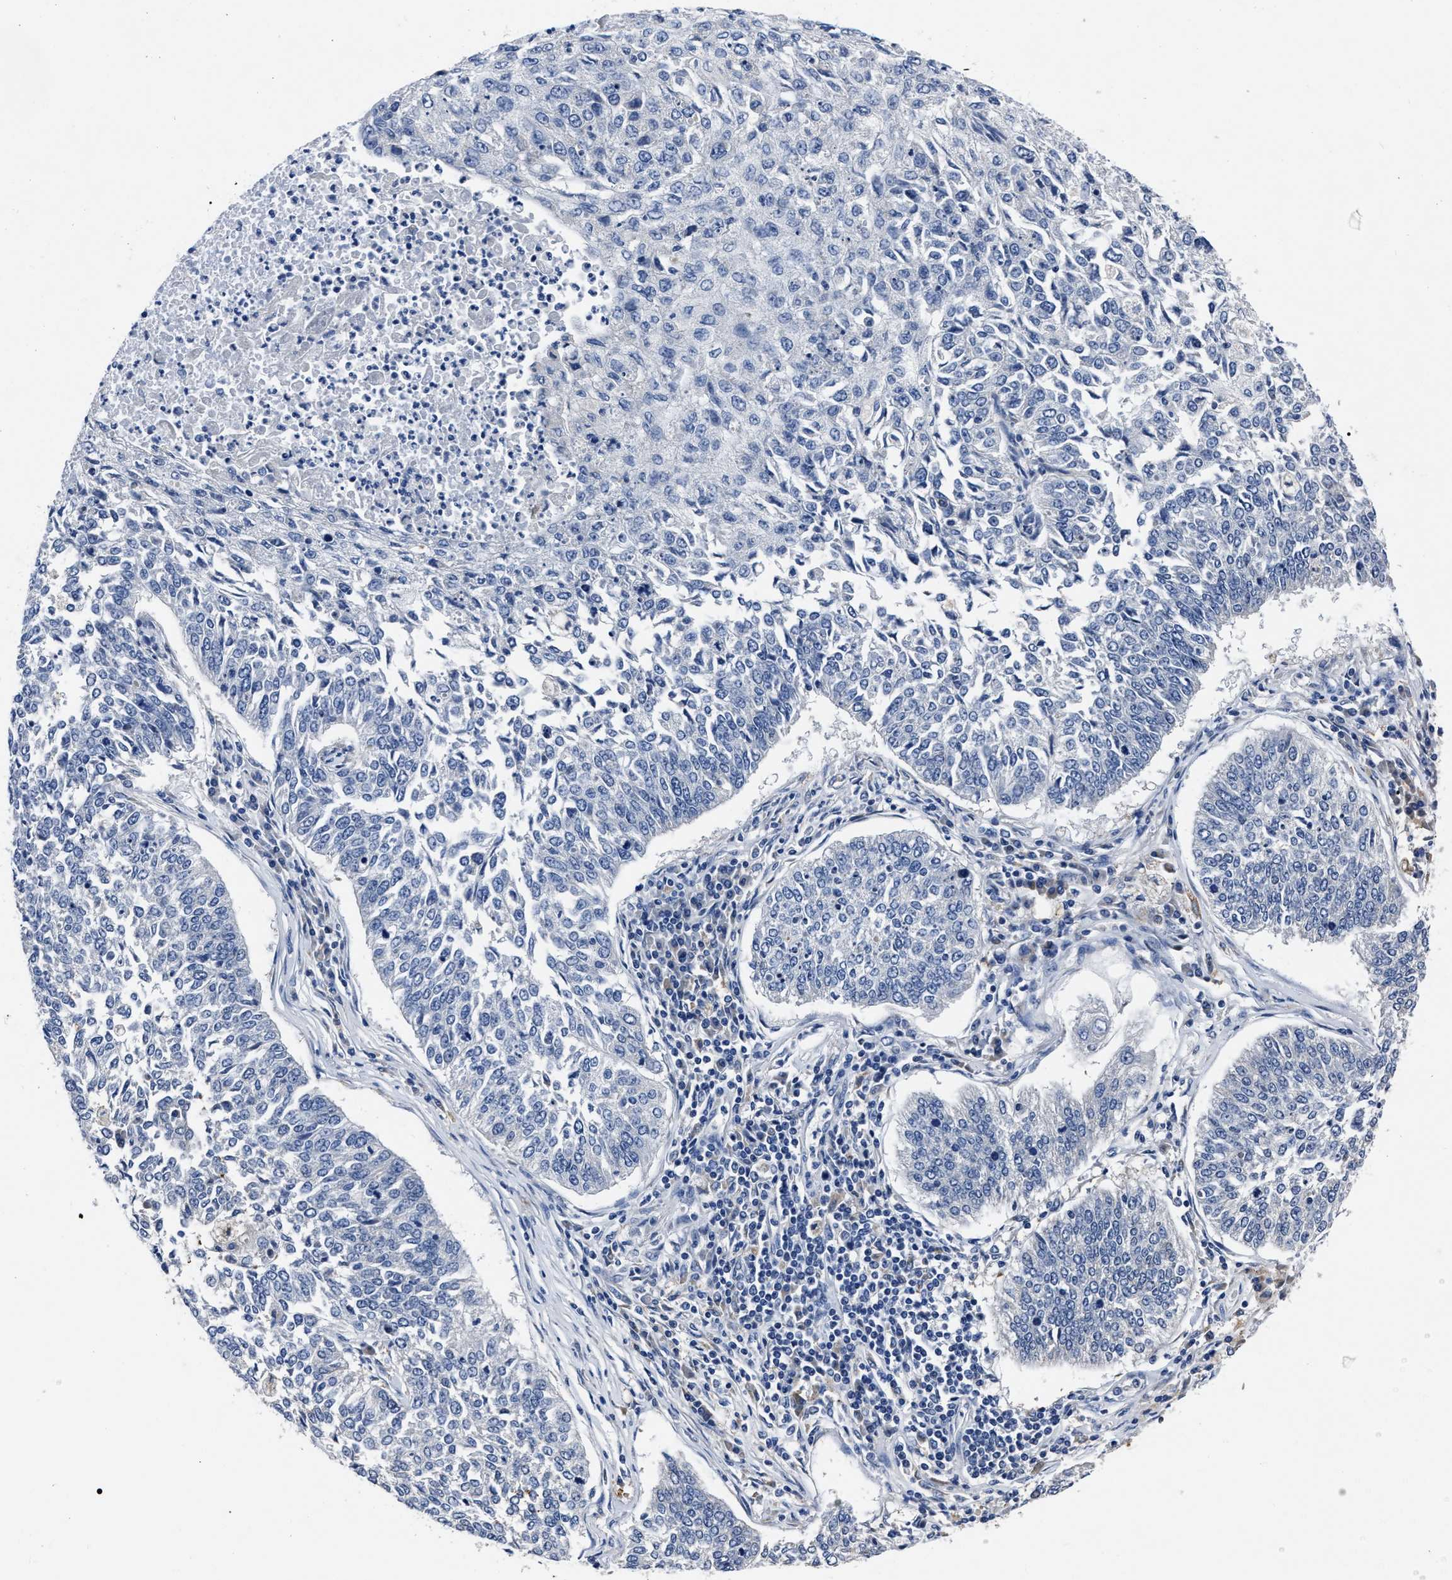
{"staining": {"intensity": "negative", "quantity": "none", "location": "none"}, "tissue": "lung cancer", "cell_type": "Tumor cells", "image_type": "cancer", "snomed": [{"axis": "morphology", "description": "Normal tissue, NOS"}, {"axis": "morphology", "description": "Squamous cell carcinoma, NOS"}, {"axis": "topography", "description": "Cartilage tissue"}, {"axis": "topography", "description": "Bronchus"}, {"axis": "topography", "description": "Lung"}], "caption": "High power microscopy photomicrograph of an immunohistochemistry image of lung cancer, revealing no significant staining in tumor cells. Nuclei are stained in blue.", "gene": "MOV10L1", "patient": {"sex": "female", "age": 49}}